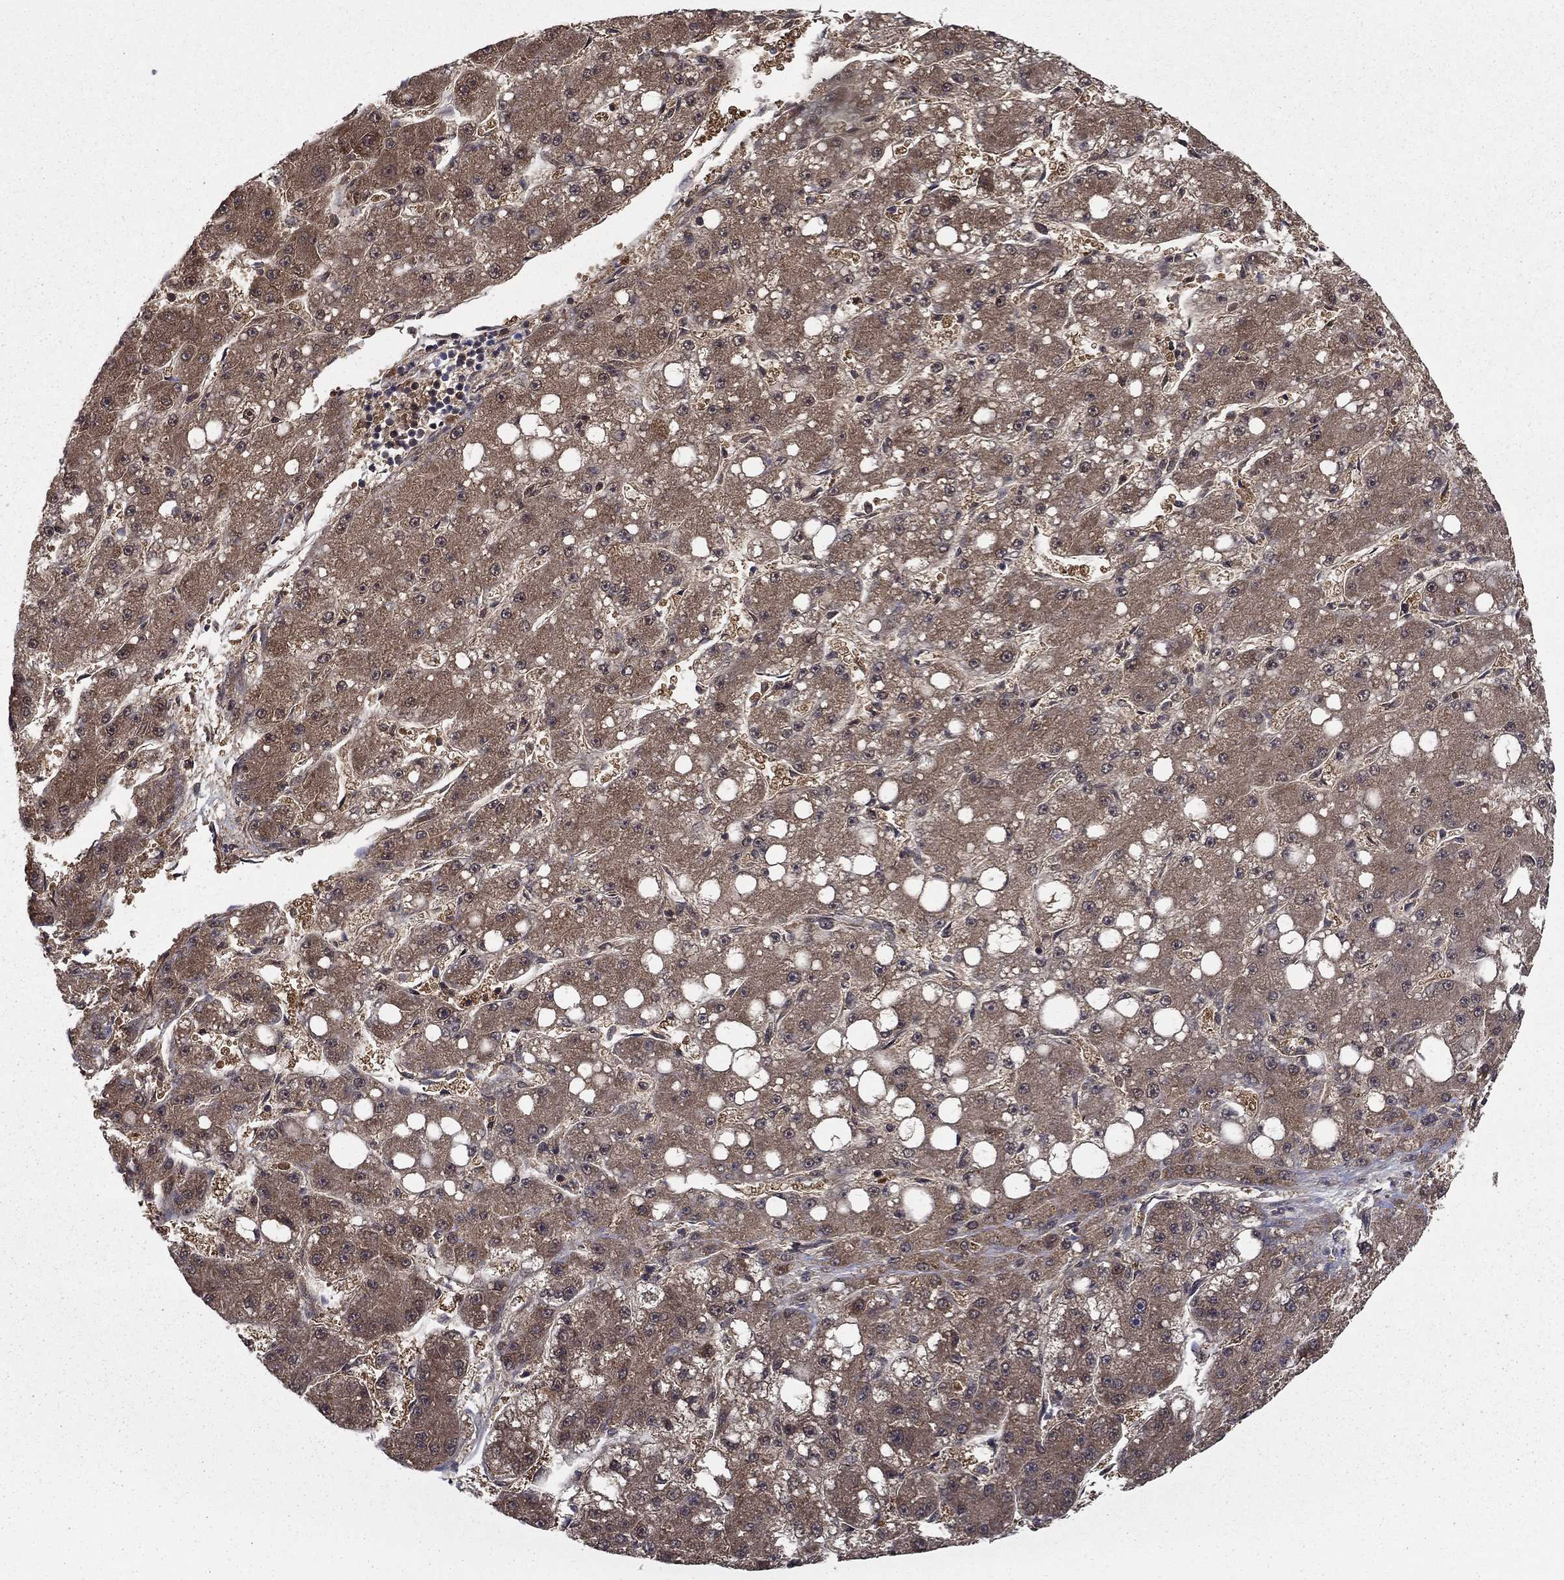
{"staining": {"intensity": "moderate", "quantity": "25%-75%", "location": "cytoplasmic/membranous"}, "tissue": "liver cancer", "cell_type": "Tumor cells", "image_type": "cancer", "snomed": [{"axis": "morphology", "description": "Carcinoma, Hepatocellular, NOS"}, {"axis": "topography", "description": "Liver"}], "caption": "Liver hepatocellular carcinoma stained for a protein (brown) displays moderate cytoplasmic/membranous positive staining in approximately 25%-75% of tumor cells.", "gene": "NIT2", "patient": {"sex": "male", "age": 67}}